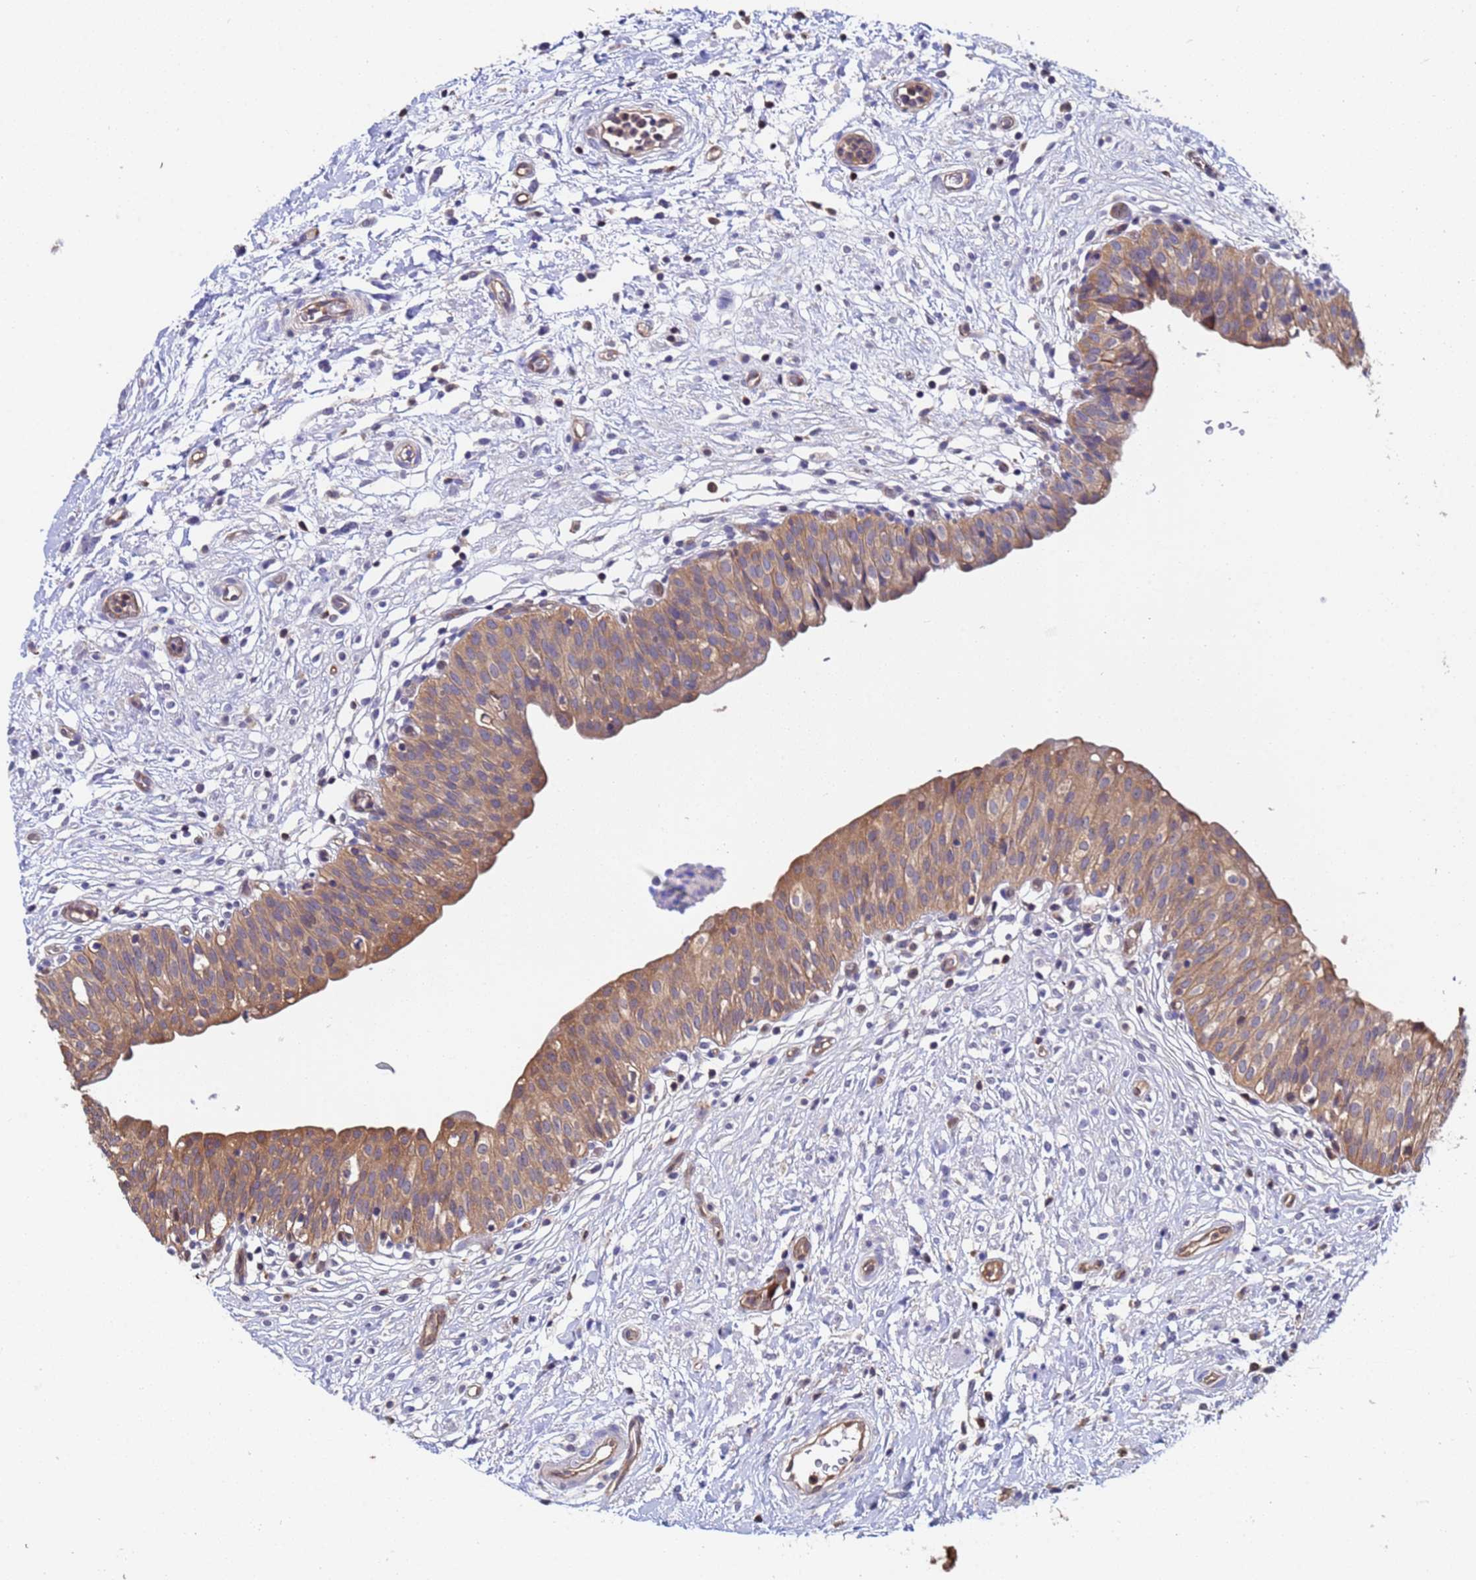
{"staining": {"intensity": "moderate", "quantity": ">75%", "location": "cytoplasmic/membranous"}, "tissue": "urinary bladder", "cell_type": "Urothelial cells", "image_type": "normal", "snomed": [{"axis": "morphology", "description": "Normal tissue, NOS"}, {"axis": "topography", "description": "Urinary bladder"}], "caption": "Urothelial cells show moderate cytoplasmic/membranous positivity in about >75% of cells in benign urinary bladder.", "gene": "FAM25A", "patient": {"sex": "male", "age": 55}}